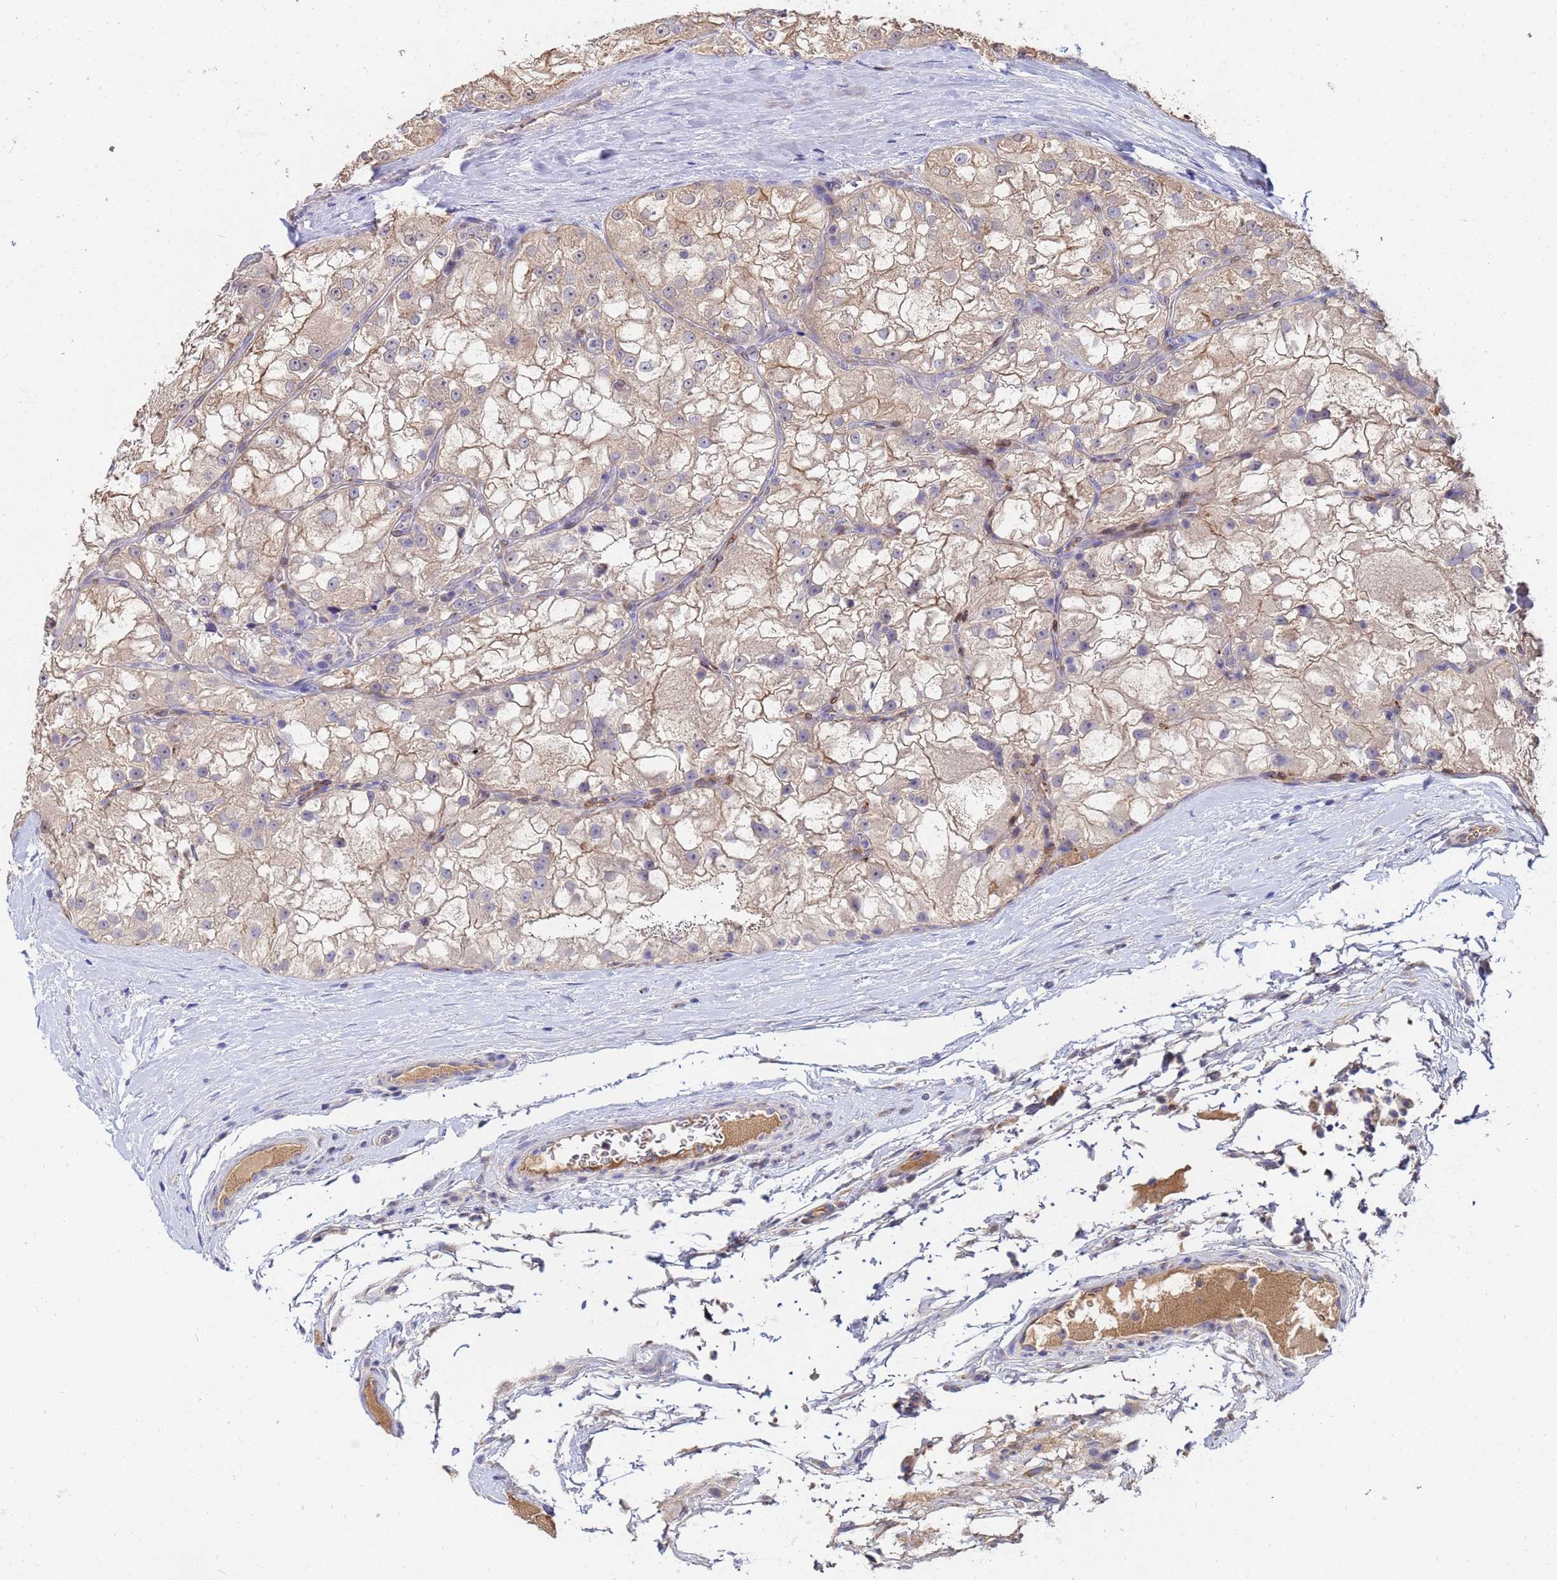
{"staining": {"intensity": "weak", "quantity": "<25%", "location": "cytoplasmic/membranous"}, "tissue": "renal cancer", "cell_type": "Tumor cells", "image_type": "cancer", "snomed": [{"axis": "morphology", "description": "Adenocarcinoma, NOS"}, {"axis": "topography", "description": "Kidney"}], "caption": "Immunohistochemistry histopathology image of adenocarcinoma (renal) stained for a protein (brown), which exhibits no staining in tumor cells.", "gene": "C5orf34", "patient": {"sex": "female", "age": 72}}